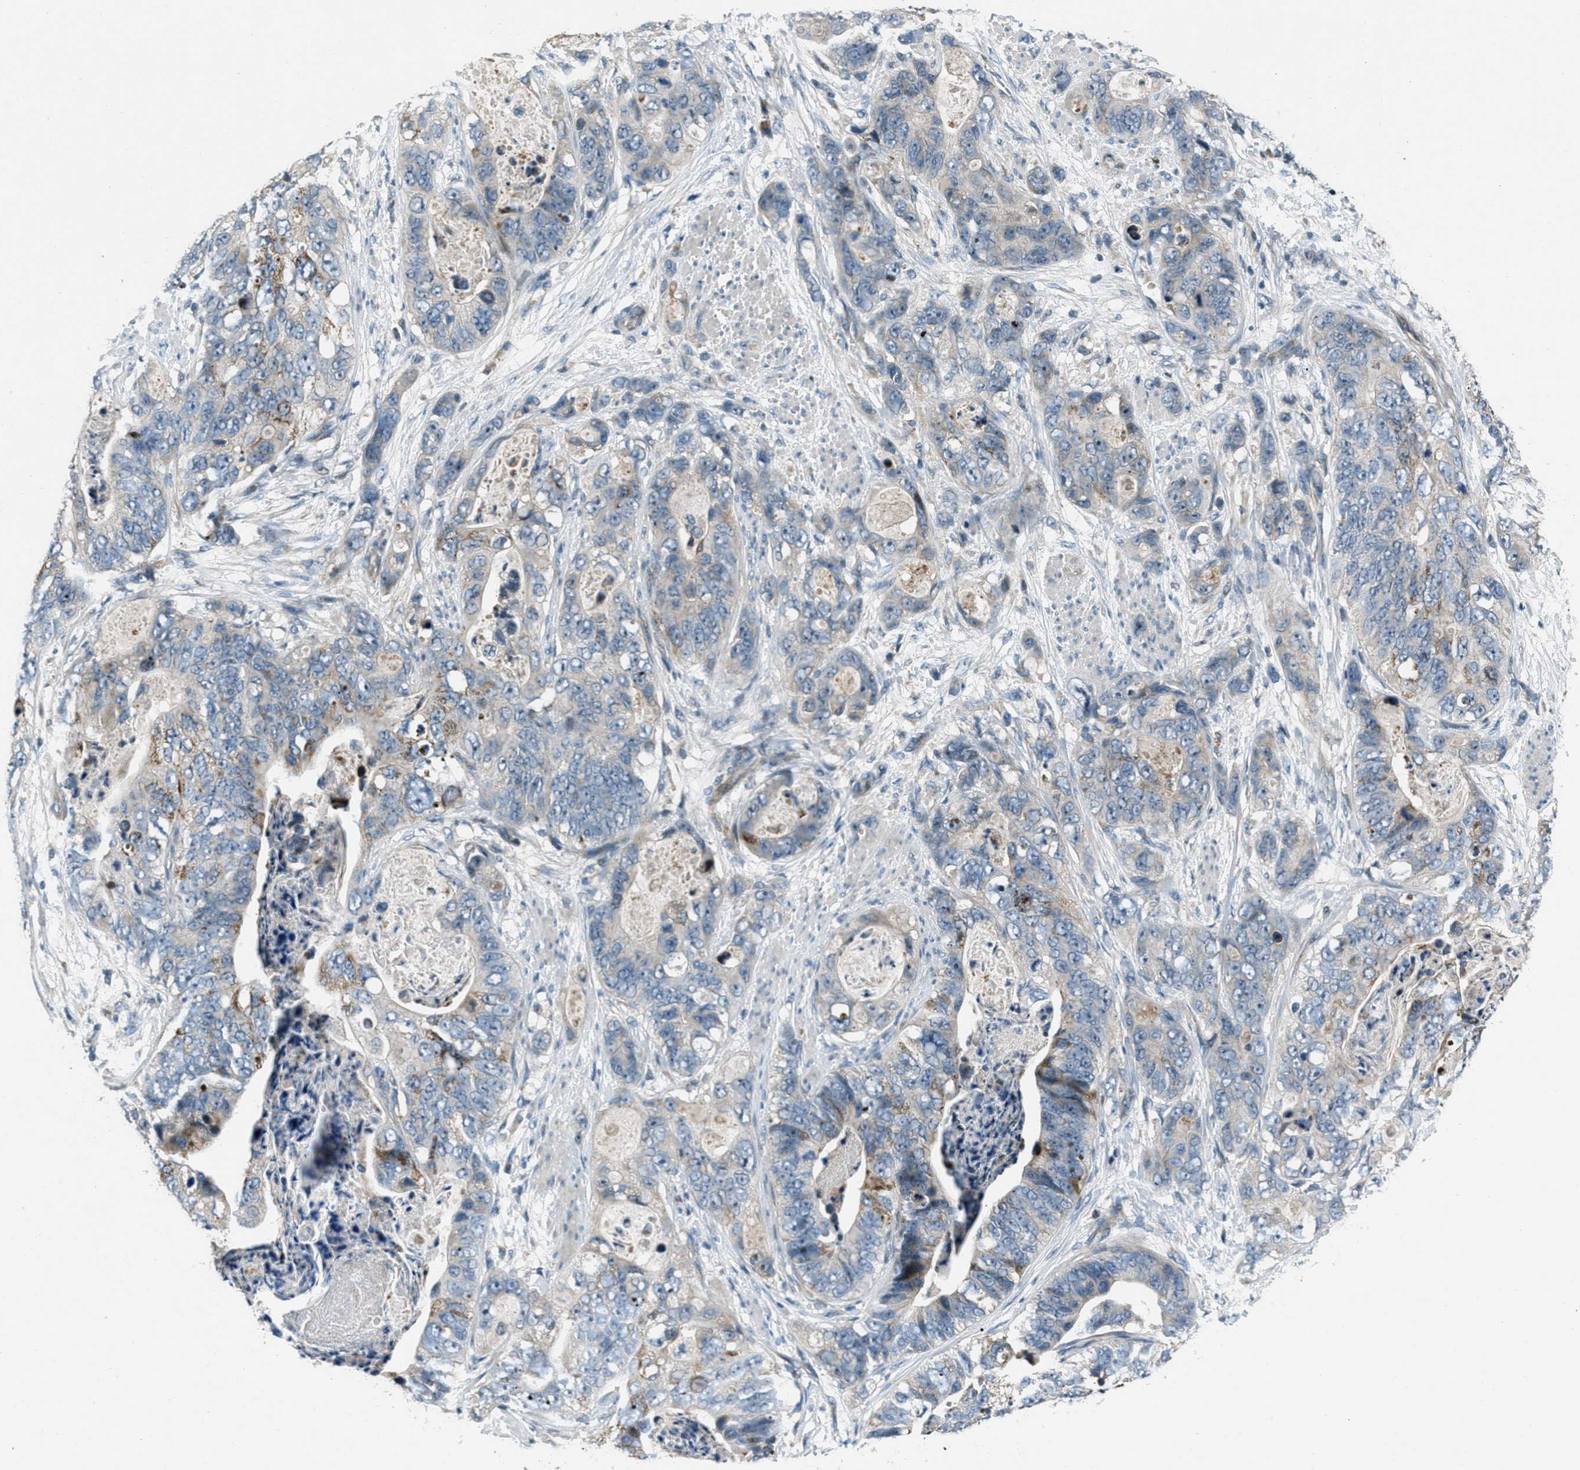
{"staining": {"intensity": "weak", "quantity": "<25%", "location": "cytoplasmic/membranous"}, "tissue": "stomach cancer", "cell_type": "Tumor cells", "image_type": "cancer", "snomed": [{"axis": "morphology", "description": "Adenocarcinoma, NOS"}, {"axis": "topography", "description": "Stomach"}], "caption": "DAB (3,3'-diaminobenzidine) immunohistochemical staining of adenocarcinoma (stomach) reveals no significant staining in tumor cells.", "gene": "CLEC2D", "patient": {"sex": "female", "age": 89}}